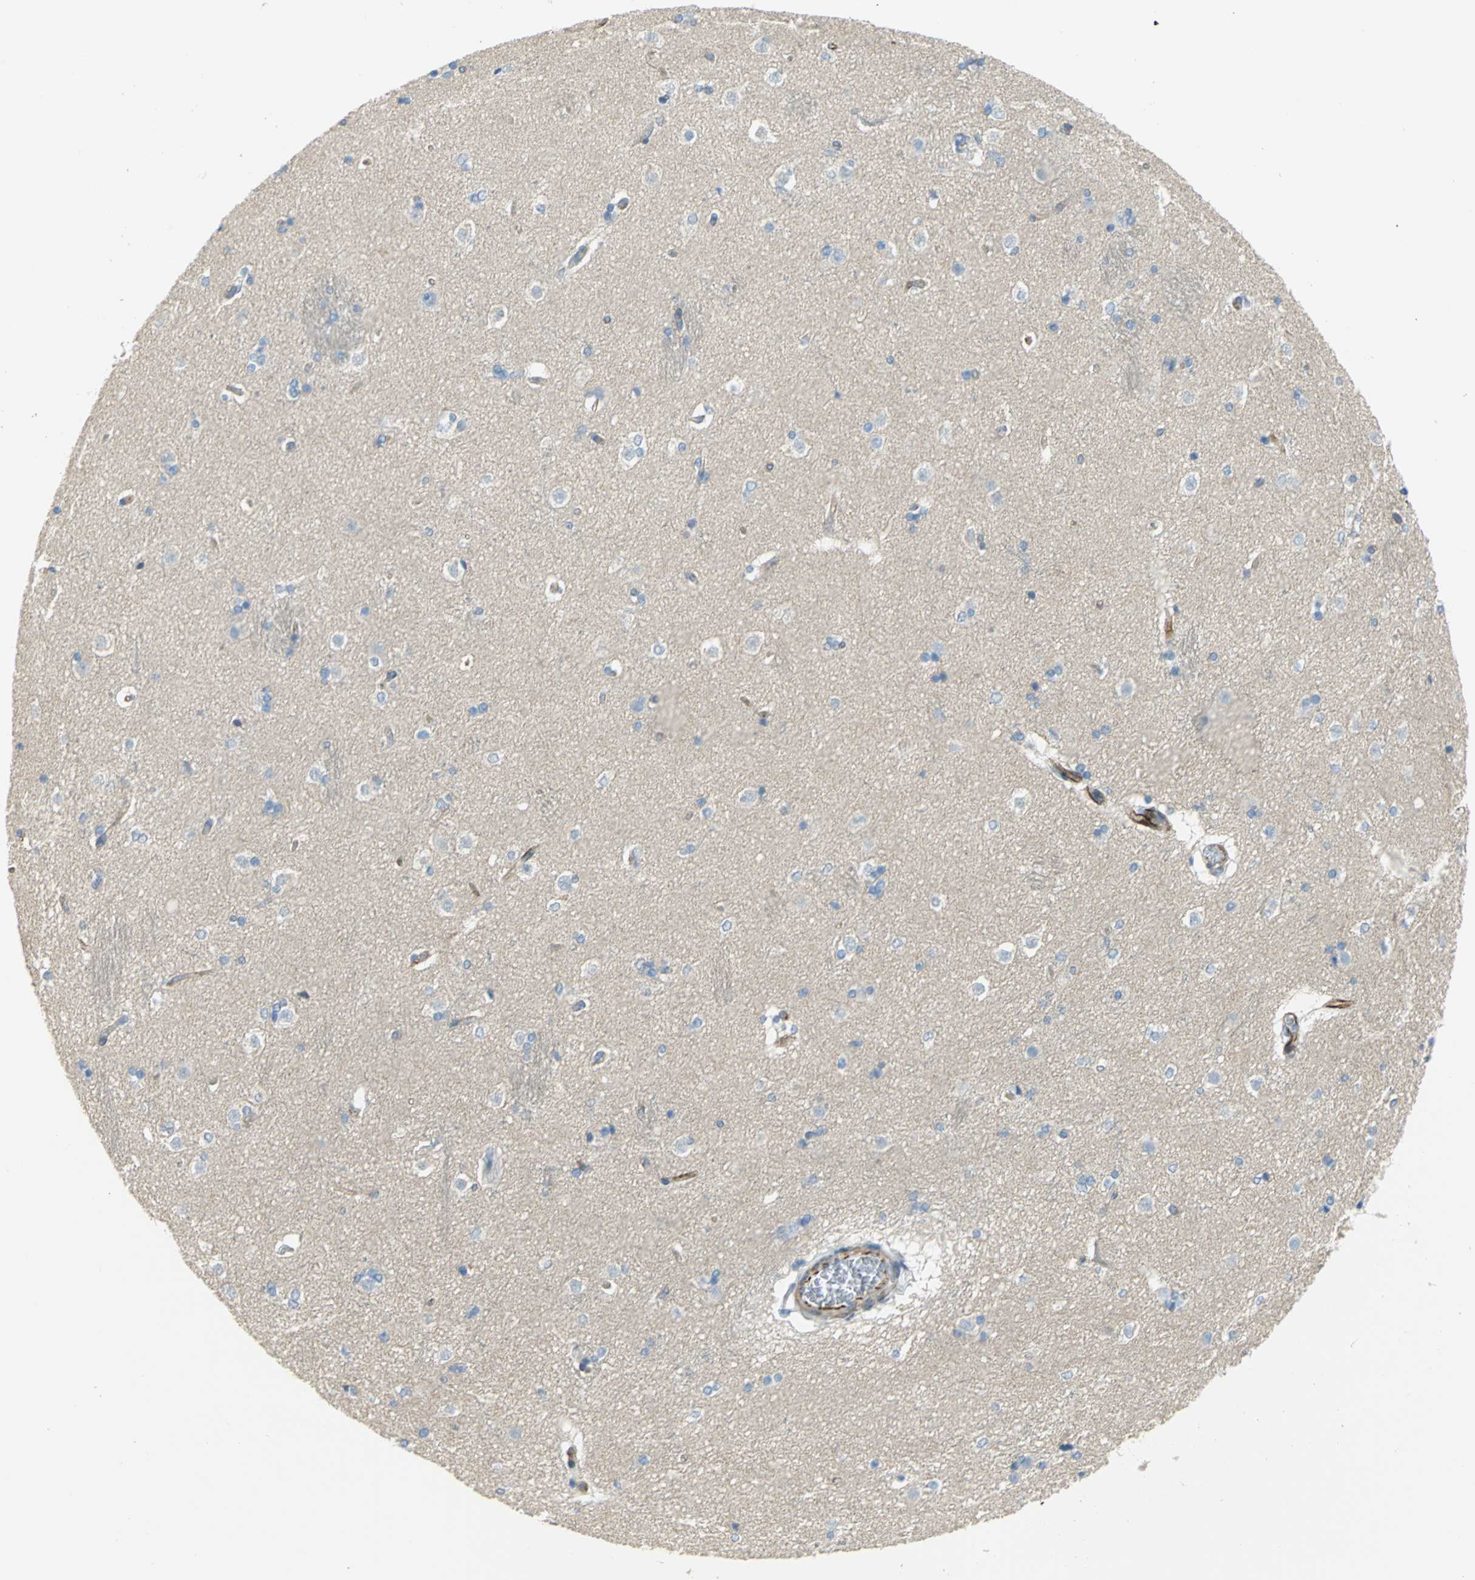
{"staining": {"intensity": "negative", "quantity": "none", "location": "none"}, "tissue": "caudate", "cell_type": "Glial cells", "image_type": "normal", "snomed": [{"axis": "morphology", "description": "Normal tissue, NOS"}, {"axis": "topography", "description": "Lateral ventricle wall"}], "caption": "An IHC micrograph of unremarkable caudate is shown. There is no staining in glial cells of caudate. Brightfield microscopy of immunohistochemistry (IHC) stained with DAB (3,3'-diaminobenzidine) (brown) and hematoxylin (blue), captured at high magnification.", "gene": "ALOX15", "patient": {"sex": "female", "age": 19}}